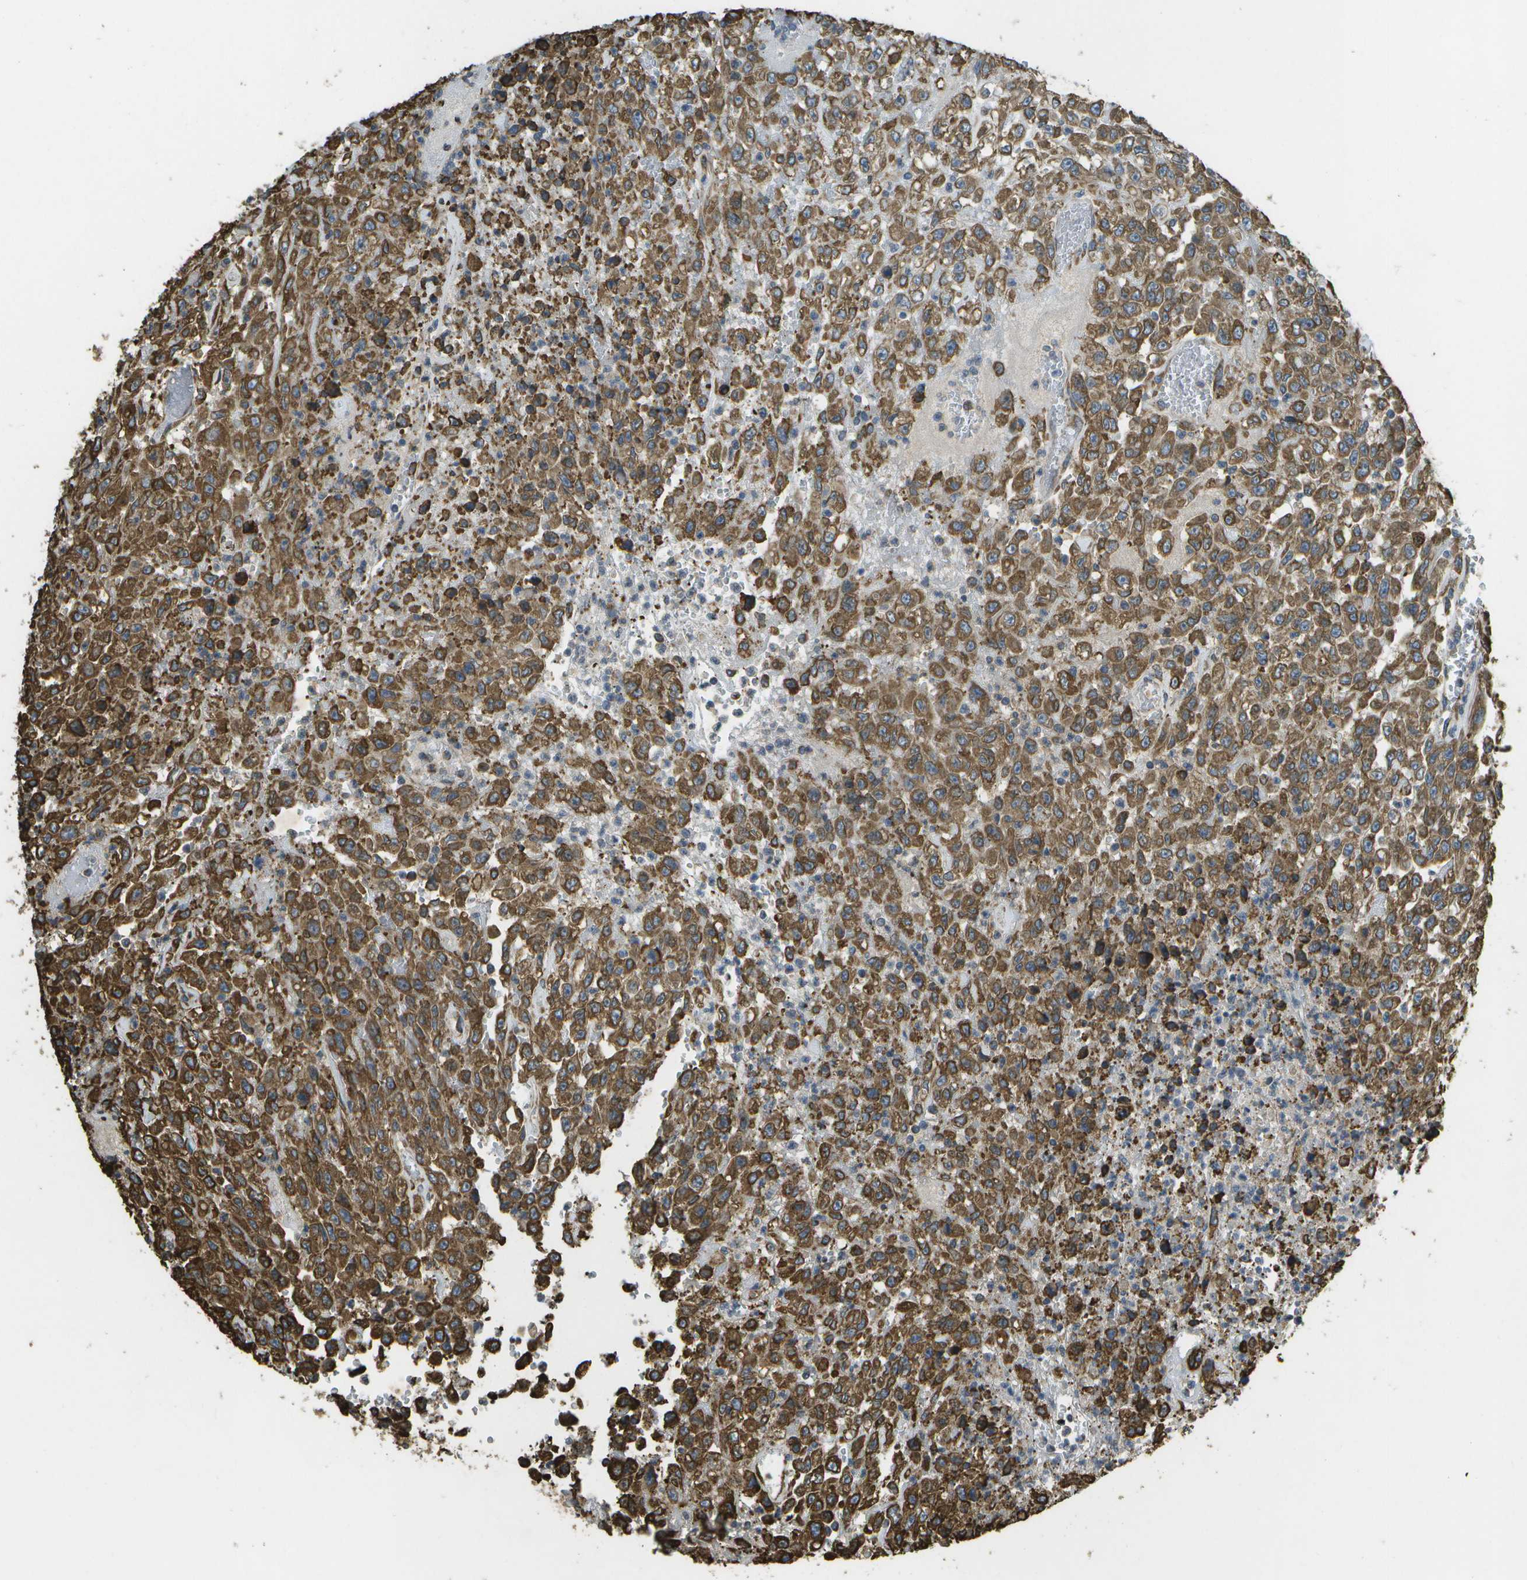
{"staining": {"intensity": "moderate", "quantity": ">75%", "location": "cytoplasmic/membranous"}, "tissue": "urothelial cancer", "cell_type": "Tumor cells", "image_type": "cancer", "snomed": [{"axis": "morphology", "description": "Urothelial carcinoma, High grade"}, {"axis": "topography", "description": "Urinary bladder"}], "caption": "Moderate cytoplasmic/membranous staining is present in about >75% of tumor cells in high-grade urothelial carcinoma. The staining was performed using DAB (3,3'-diaminobenzidine) to visualize the protein expression in brown, while the nuclei were stained in blue with hematoxylin (Magnification: 20x).", "gene": "PDIA4", "patient": {"sex": "male", "age": 46}}